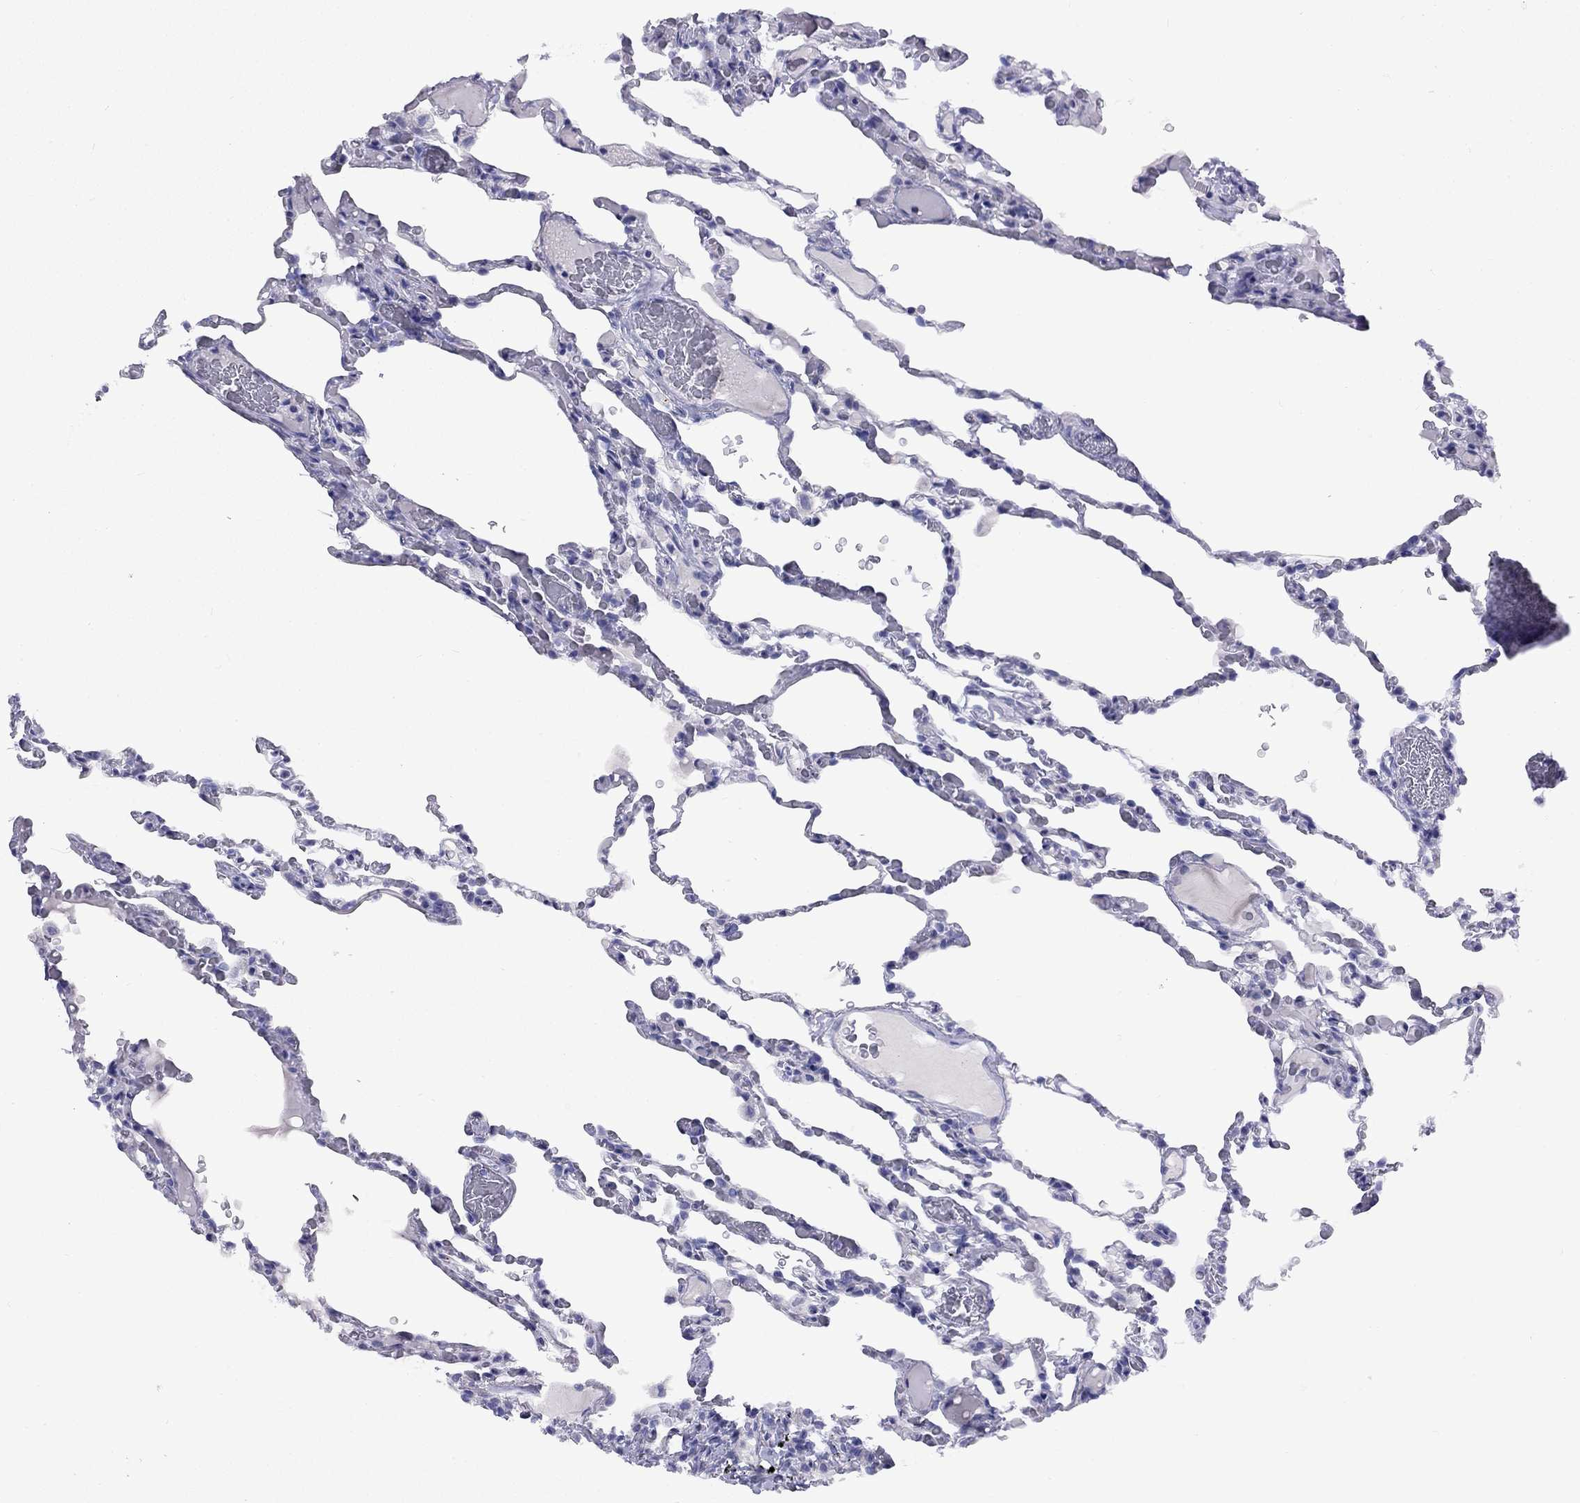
{"staining": {"intensity": "negative", "quantity": "none", "location": "none"}, "tissue": "lung", "cell_type": "Alveolar cells", "image_type": "normal", "snomed": [{"axis": "morphology", "description": "Normal tissue, NOS"}, {"axis": "topography", "description": "Lung"}], "caption": "Alveolar cells show no significant protein positivity in normal lung. (DAB IHC visualized using brightfield microscopy, high magnification).", "gene": "FSCN3", "patient": {"sex": "female", "age": 43}}